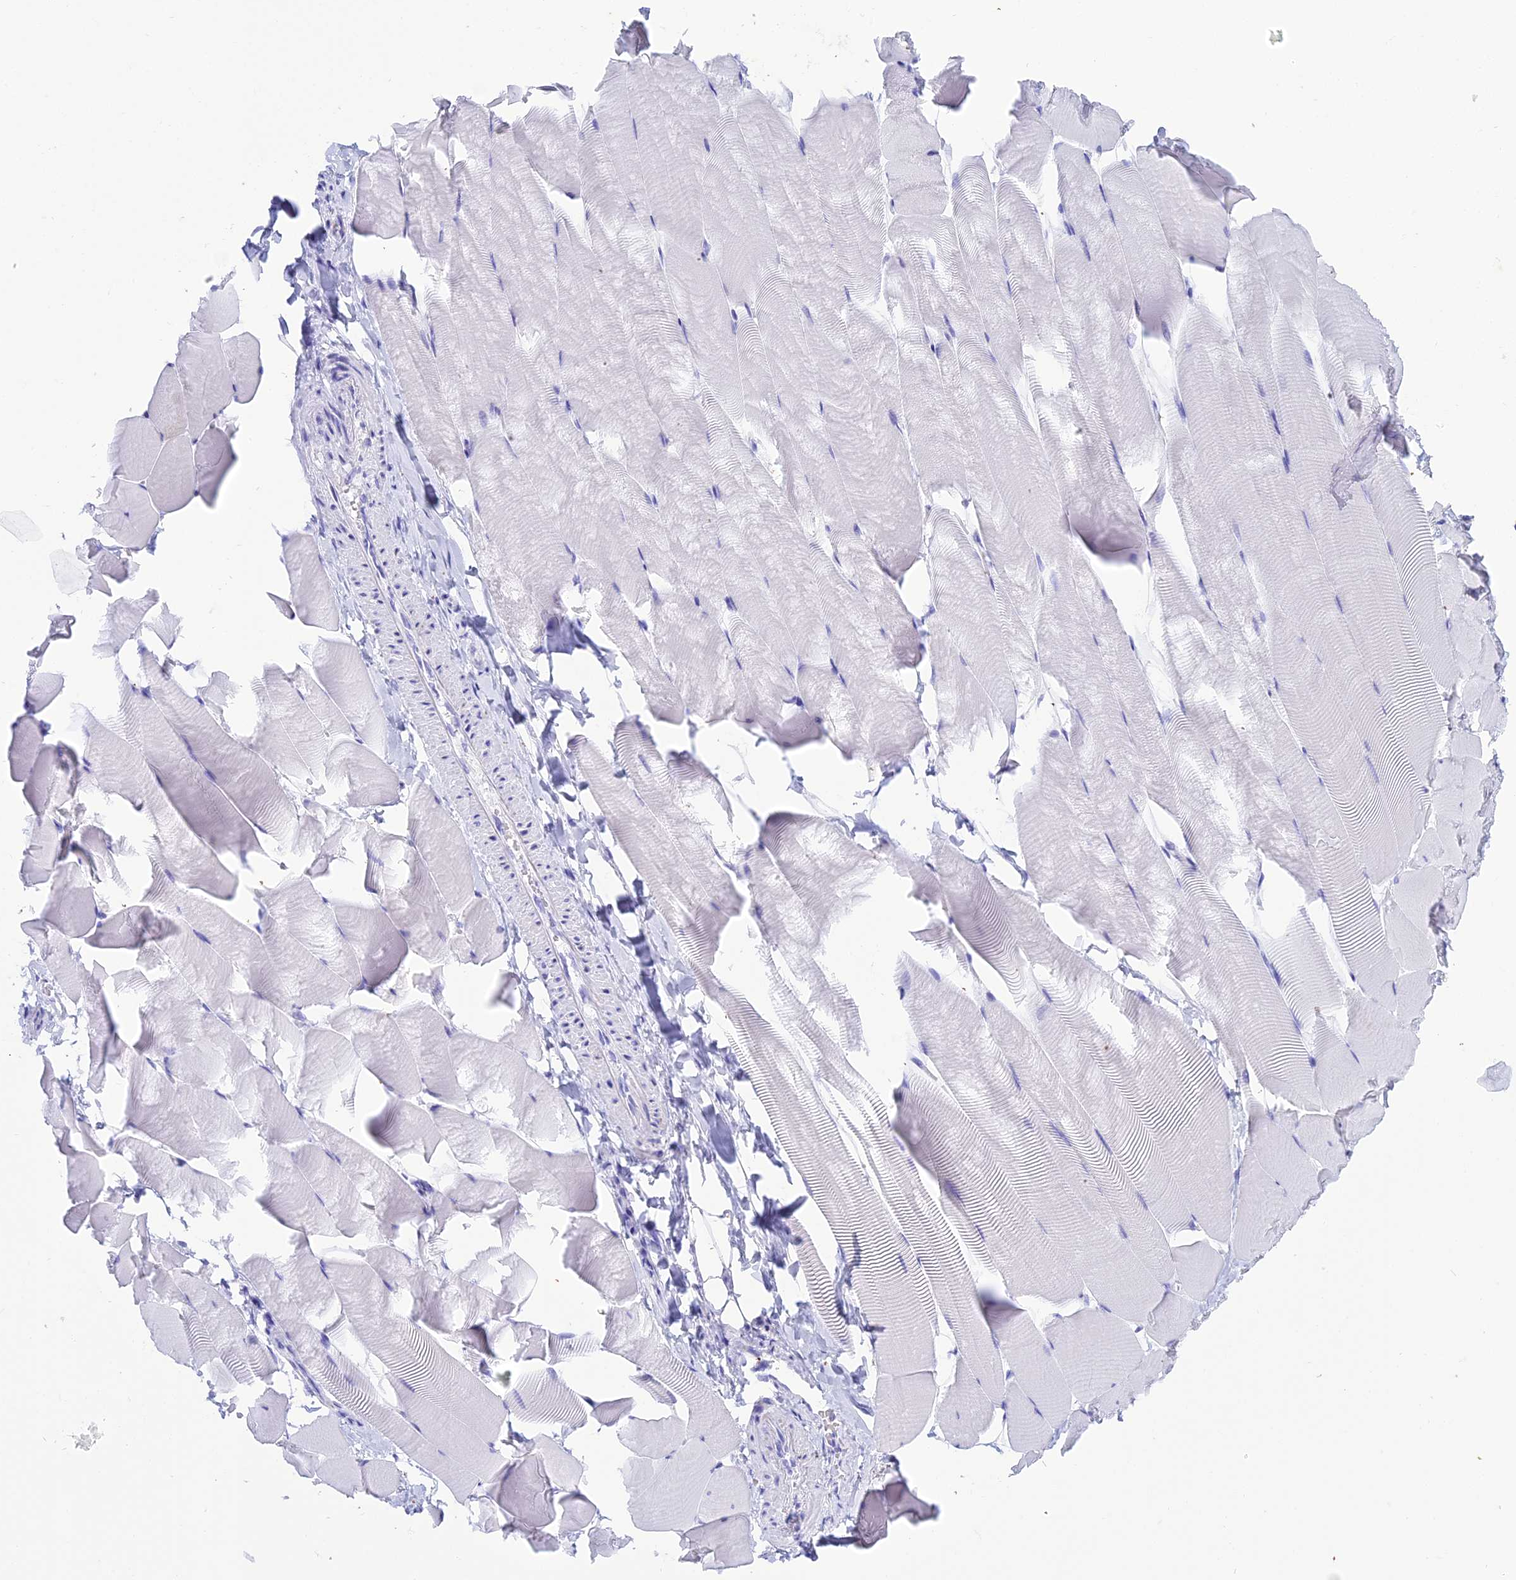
{"staining": {"intensity": "negative", "quantity": "none", "location": "none"}, "tissue": "skeletal muscle", "cell_type": "Myocytes", "image_type": "normal", "snomed": [{"axis": "morphology", "description": "Normal tissue, NOS"}, {"axis": "topography", "description": "Skeletal muscle"}], "caption": "This is an immunohistochemistry histopathology image of benign human skeletal muscle. There is no expression in myocytes.", "gene": "CELA3A", "patient": {"sex": "male", "age": 25}}